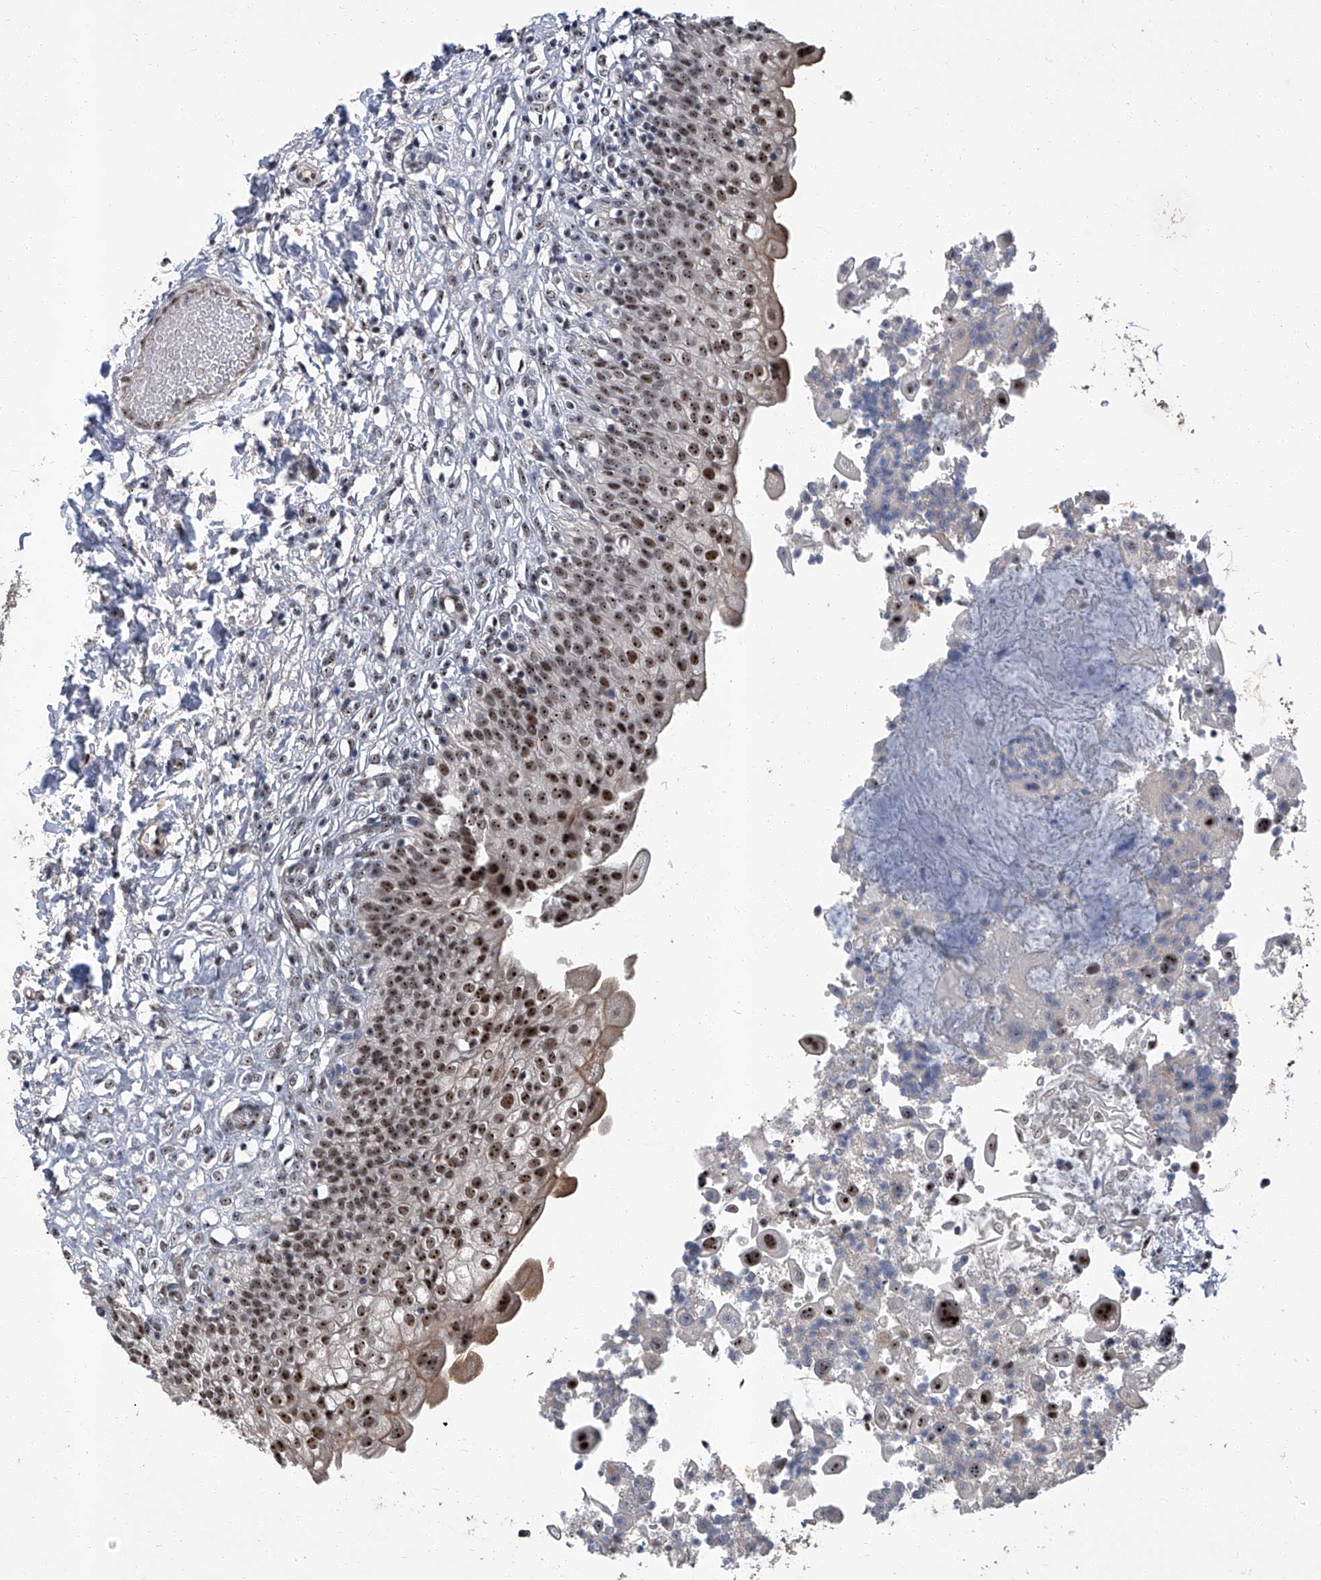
{"staining": {"intensity": "strong", "quantity": ">75%", "location": "cytoplasmic/membranous,nuclear"}, "tissue": "urinary bladder", "cell_type": "Urothelial cells", "image_type": "normal", "snomed": [{"axis": "morphology", "description": "Normal tissue, NOS"}, {"axis": "topography", "description": "Urinary bladder"}], "caption": "Urinary bladder stained with DAB immunohistochemistry shows high levels of strong cytoplasmic/membranous,nuclear staining in about >75% of urothelial cells. The protein of interest is stained brown, and the nuclei are stained in blue (DAB (3,3'-diaminobenzidine) IHC with brightfield microscopy, high magnification).", "gene": "CMTR1", "patient": {"sex": "male", "age": 55}}